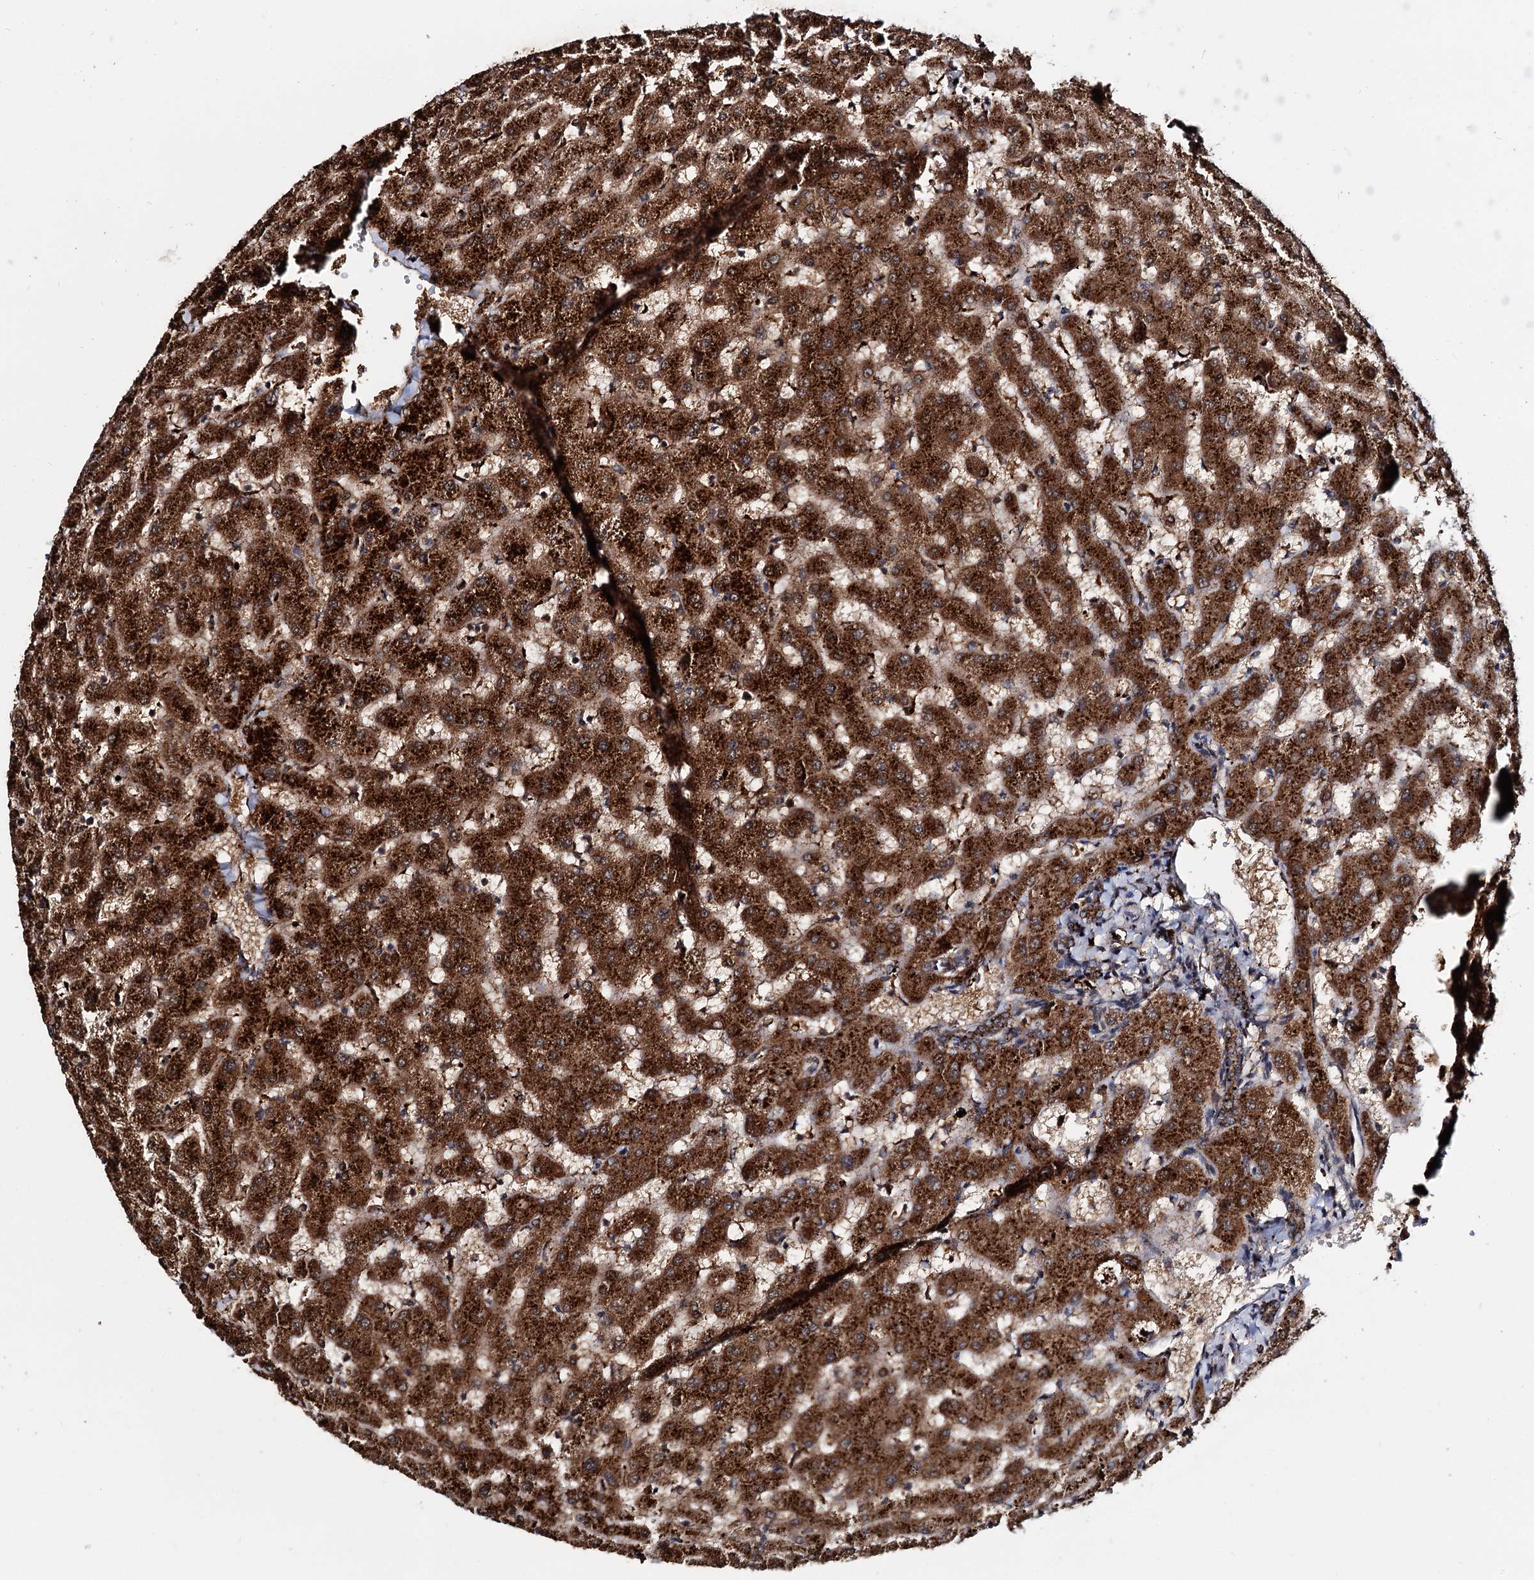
{"staining": {"intensity": "moderate", "quantity": ">75%", "location": "cytoplasmic/membranous"}, "tissue": "liver", "cell_type": "Cholangiocytes", "image_type": "normal", "snomed": [{"axis": "morphology", "description": "Normal tissue, NOS"}, {"axis": "topography", "description": "Liver"}], "caption": "Immunohistochemistry staining of normal liver, which displays medium levels of moderate cytoplasmic/membranous staining in about >75% of cholangiocytes indicating moderate cytoplasmic/membranous protein staining. The staining was performed using DAB (brown) for protein detection and nuclei were counterstained in hematoxylin (blue).", "gene": "CEP192", "patient": {"sex": "female", "age": 63}}